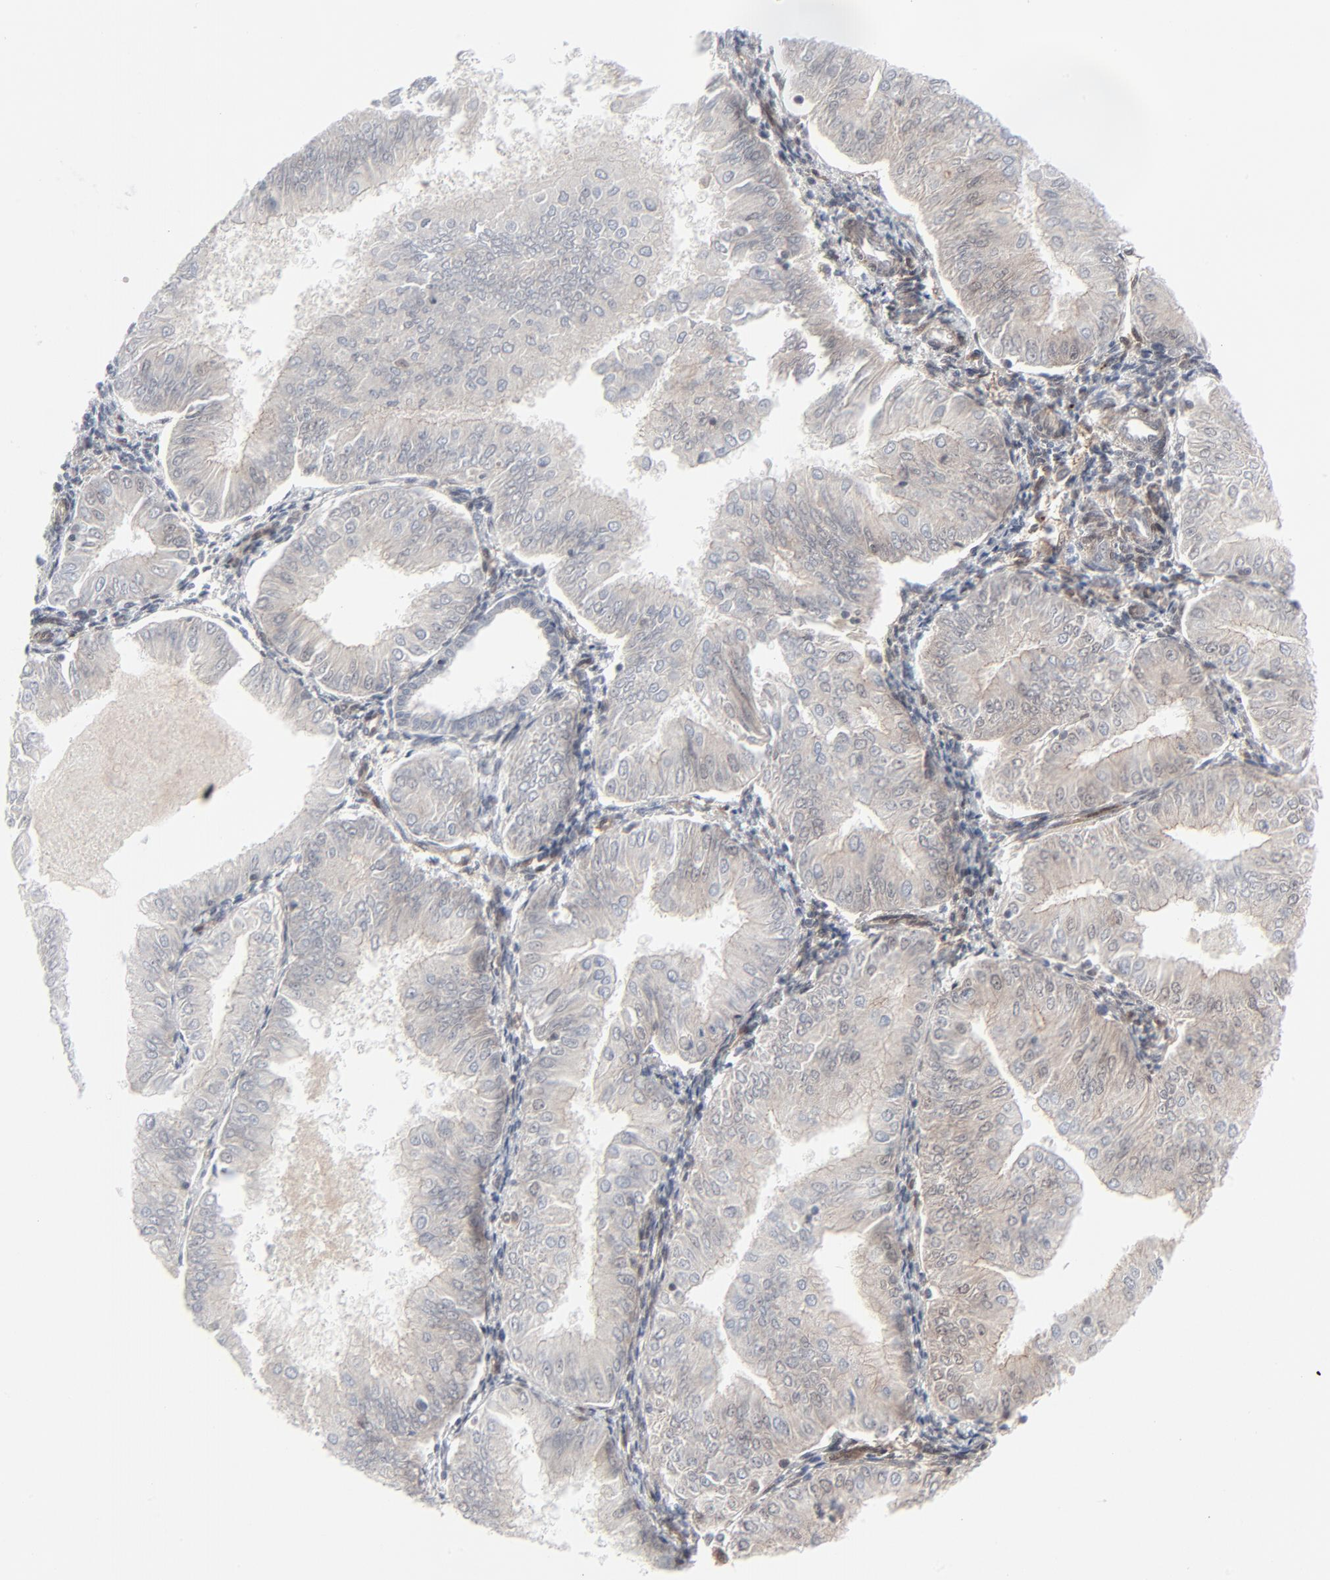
{"staining": {"intensity": "negative", "quantity": "none", "location": "none"}, "tissue": "endometrial cancer", "cell_type": "Tumor cells", "image_type": "cancer", "snomed": [{"axis": "morphology", "description": "Adenocarcinoma, NOS"}, {"axis": "topography", "description": "Endometrium"}], "caption": "DAB immunohistochemical staining of human adenocarcinoma (endometrial) demonstrates no significant expression in tumor cells.", "gene": "AKT1", "patient": {"sex": "female", "age": 53}}